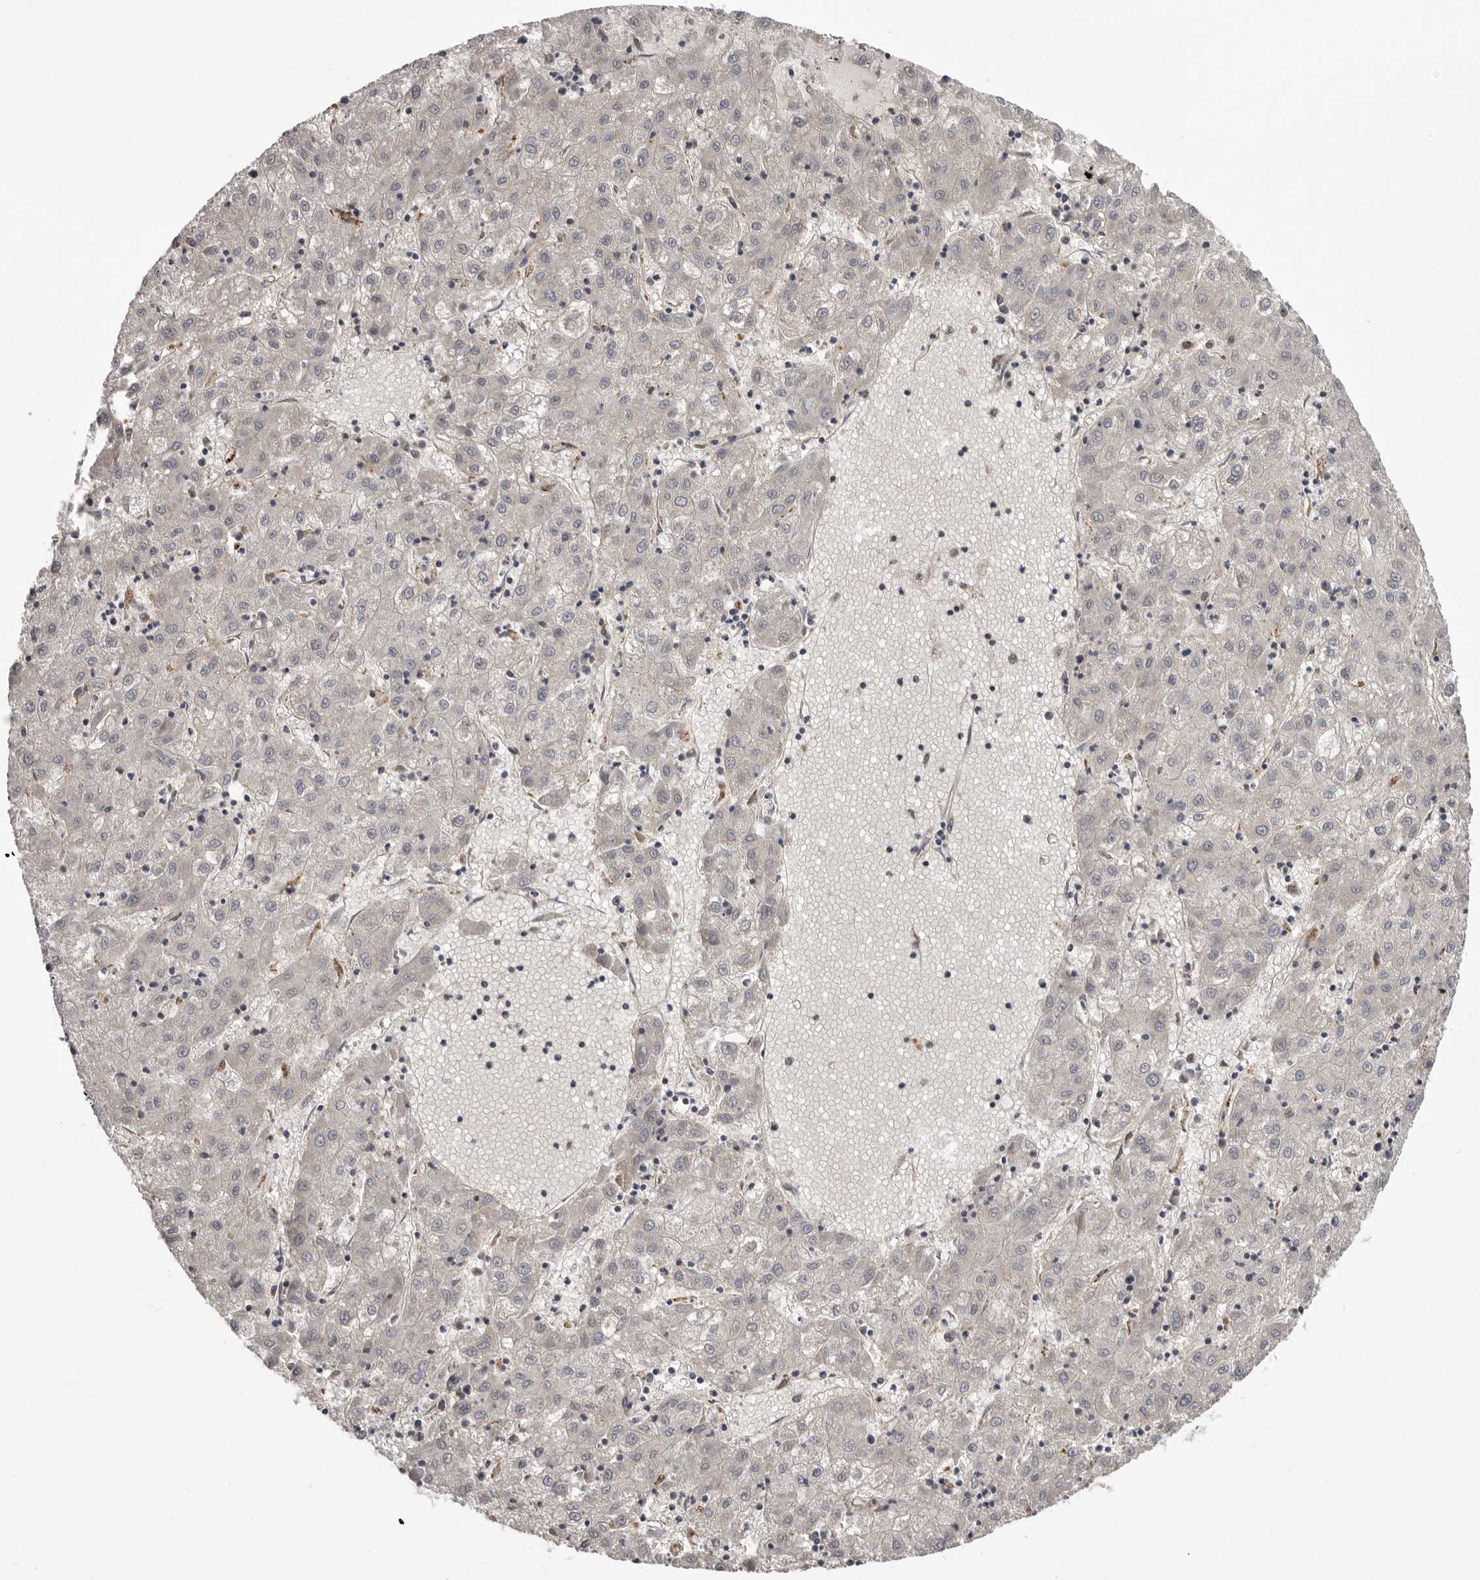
{"staining": {"intensity": "negative", "quantity": "none", "location": "none"}, "tissue": "liver cancer", "cell_type": "Tumor cells", "image_type": "cancer", "snomed": [{"axis": "morphology", "description": "Carcinoma, Hepatocellular, NOS"}, {"axis": "topography", "description": "Liver"}], "caption": "The immunohistochemistry photomicrograph has no significant staining in tumor cells of liver cancer tissue.", "gene": "ENAH", "patient": {"sex": "male", "age": 72}}